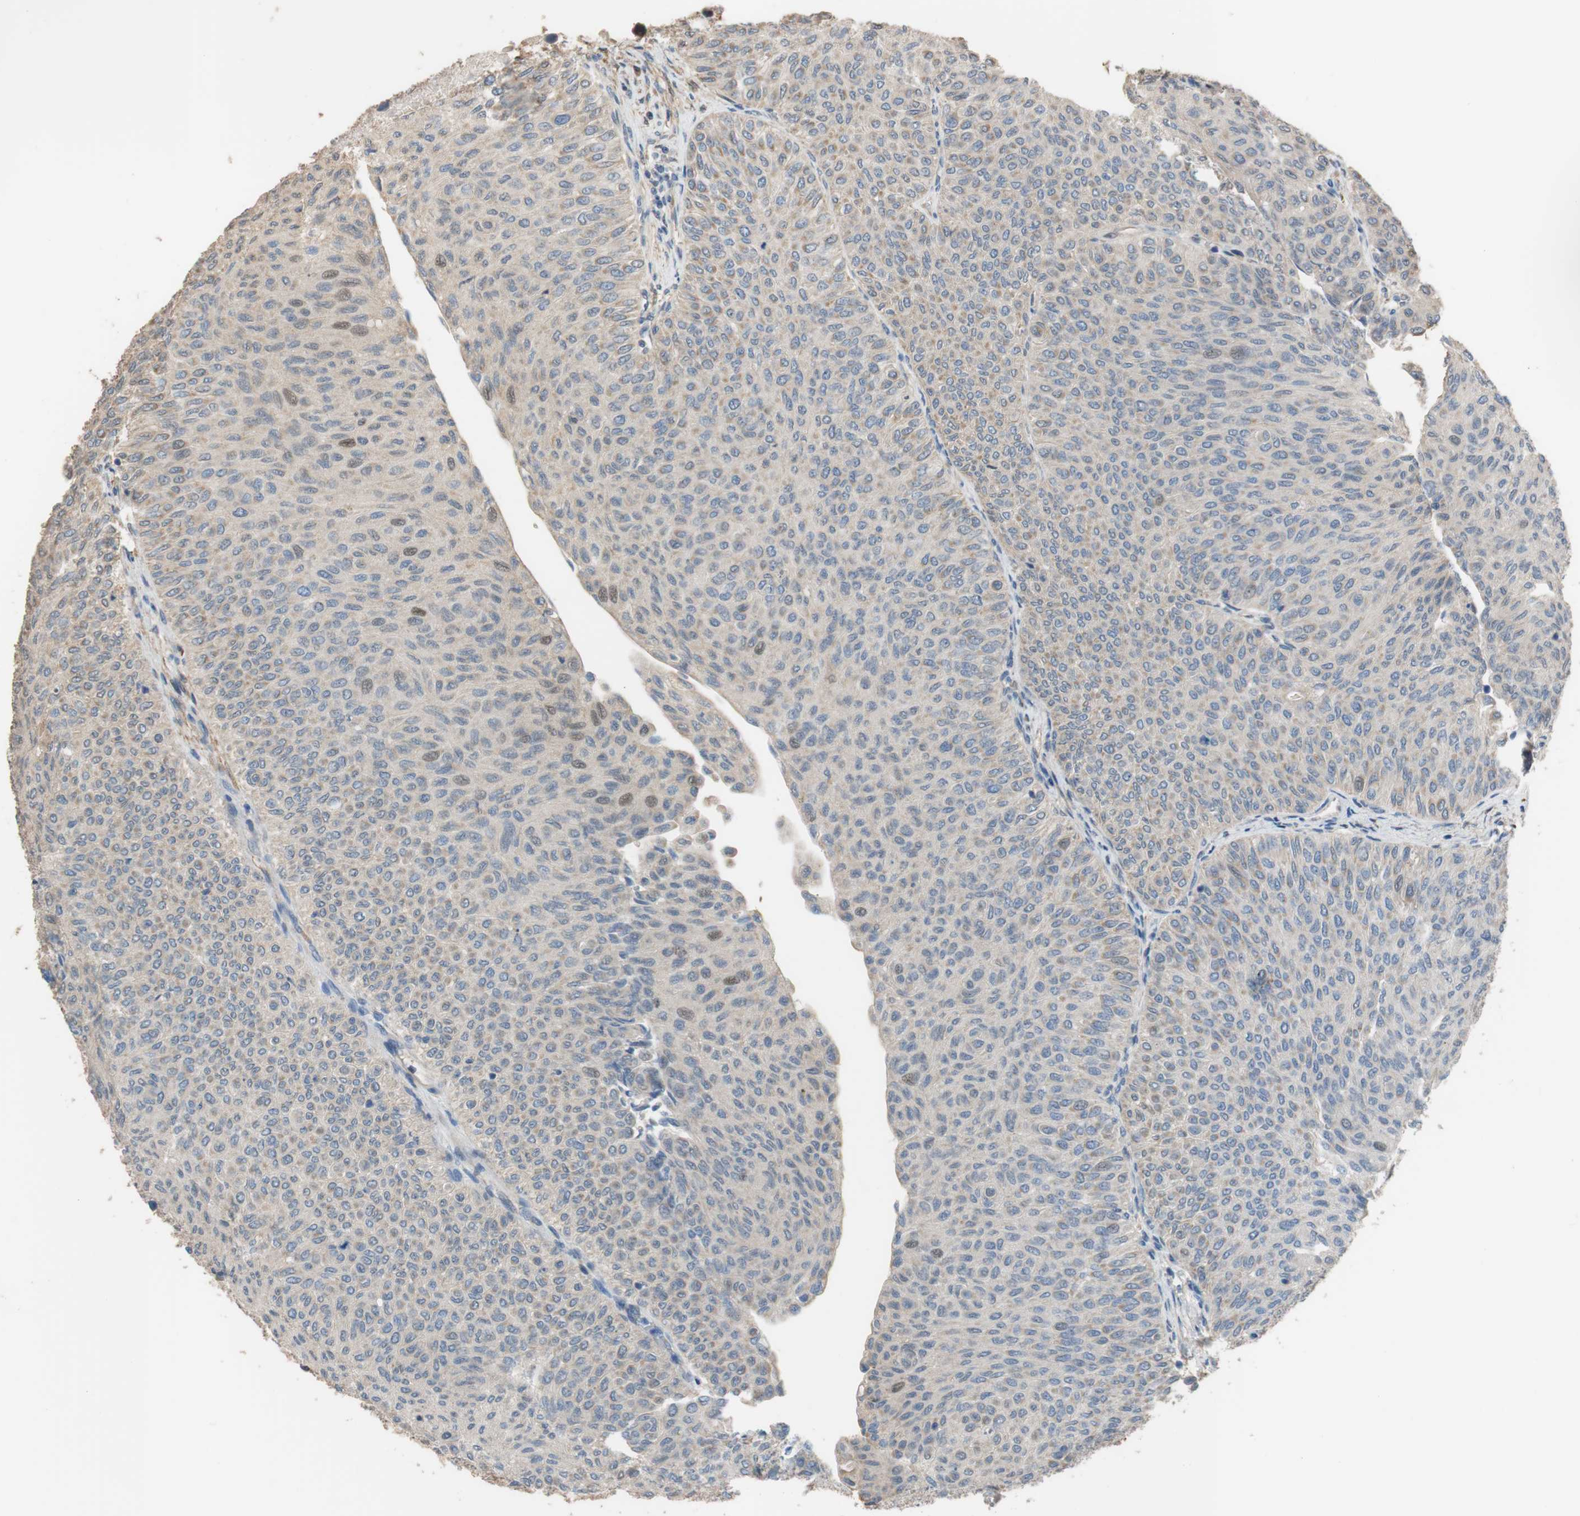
{"staining": {"intensity": "weak", "quantity": ">75%", "location": "cytoplasmic/membranous"}, "tissue": "urothelial cancer", "cell_type": "Tumor cells", "image_type": "cancer", "snomed": [{"axis": "morphology", "description": "Urothelial carcinoma, Low grade"}, {"axis": "topography", "description": "Urinary bladder"}], "caption": "Protein staining exhibits weak cytoplasmic/membranous expression in about >75% of tumor cells in urothelial carcinoma (low-grade).", "gene": "ALDH1A2", "patient": {"sex": "male", "age": 78}}